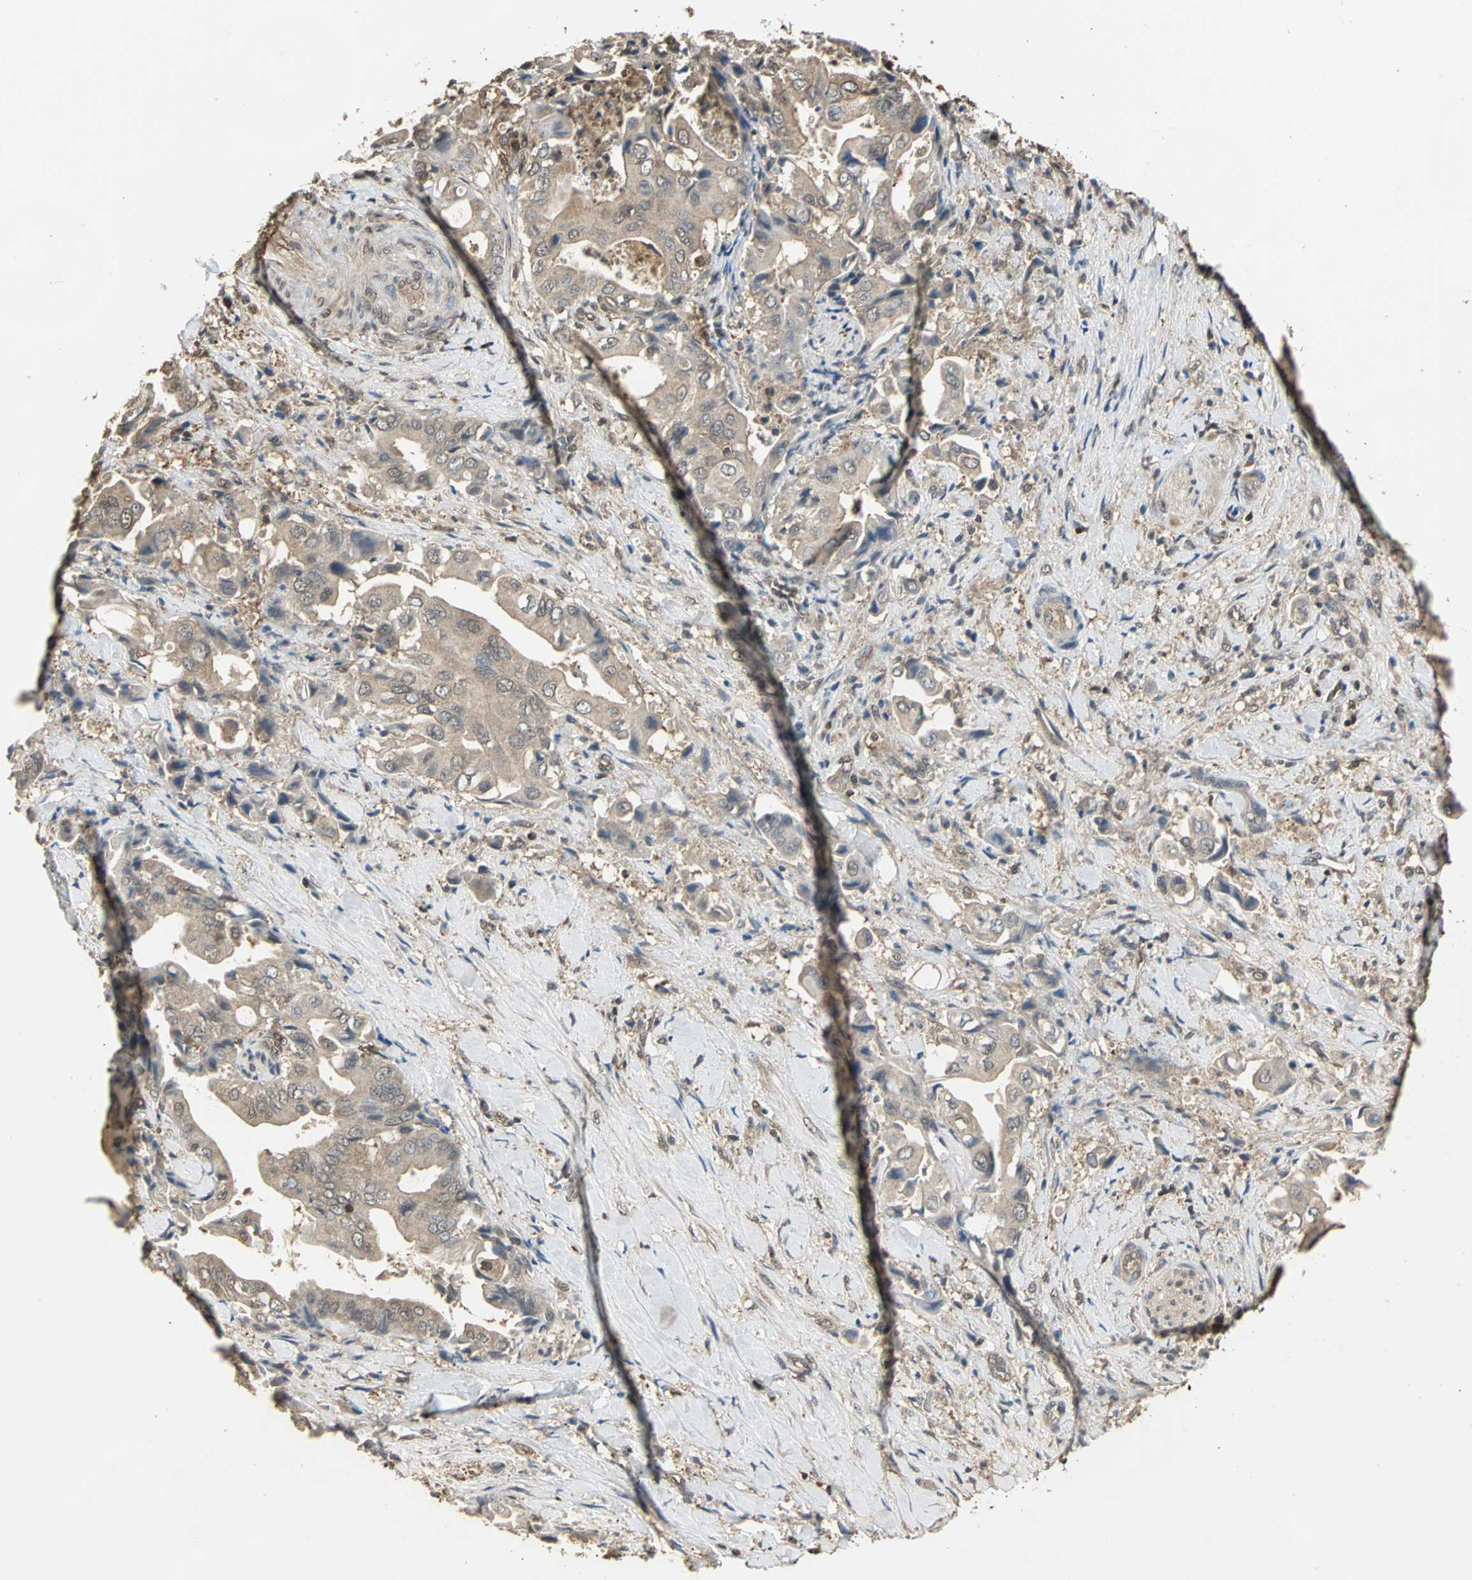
{"staining": {"intensity": "moderate", "quantity": ">75%", "location": "cytoplasmic/membranous,nuclear"}, "tissue": "liver cancer", "cell_type": "Tumor cells", "image_type": "cancer", "snomed": [{"axis": "morphology", "description": "Cholangiocarcinoma"}, {"axis": "topography", "description": "Liver"}], "caption": "Immunohistochemical staining of liver cancer shows moderate cytoplasmic/membranous and nuclear protein staining in approximately >75% of tumor cells.", "gene": "PARK7", "patient": {"sex": "male", "age": 58}}